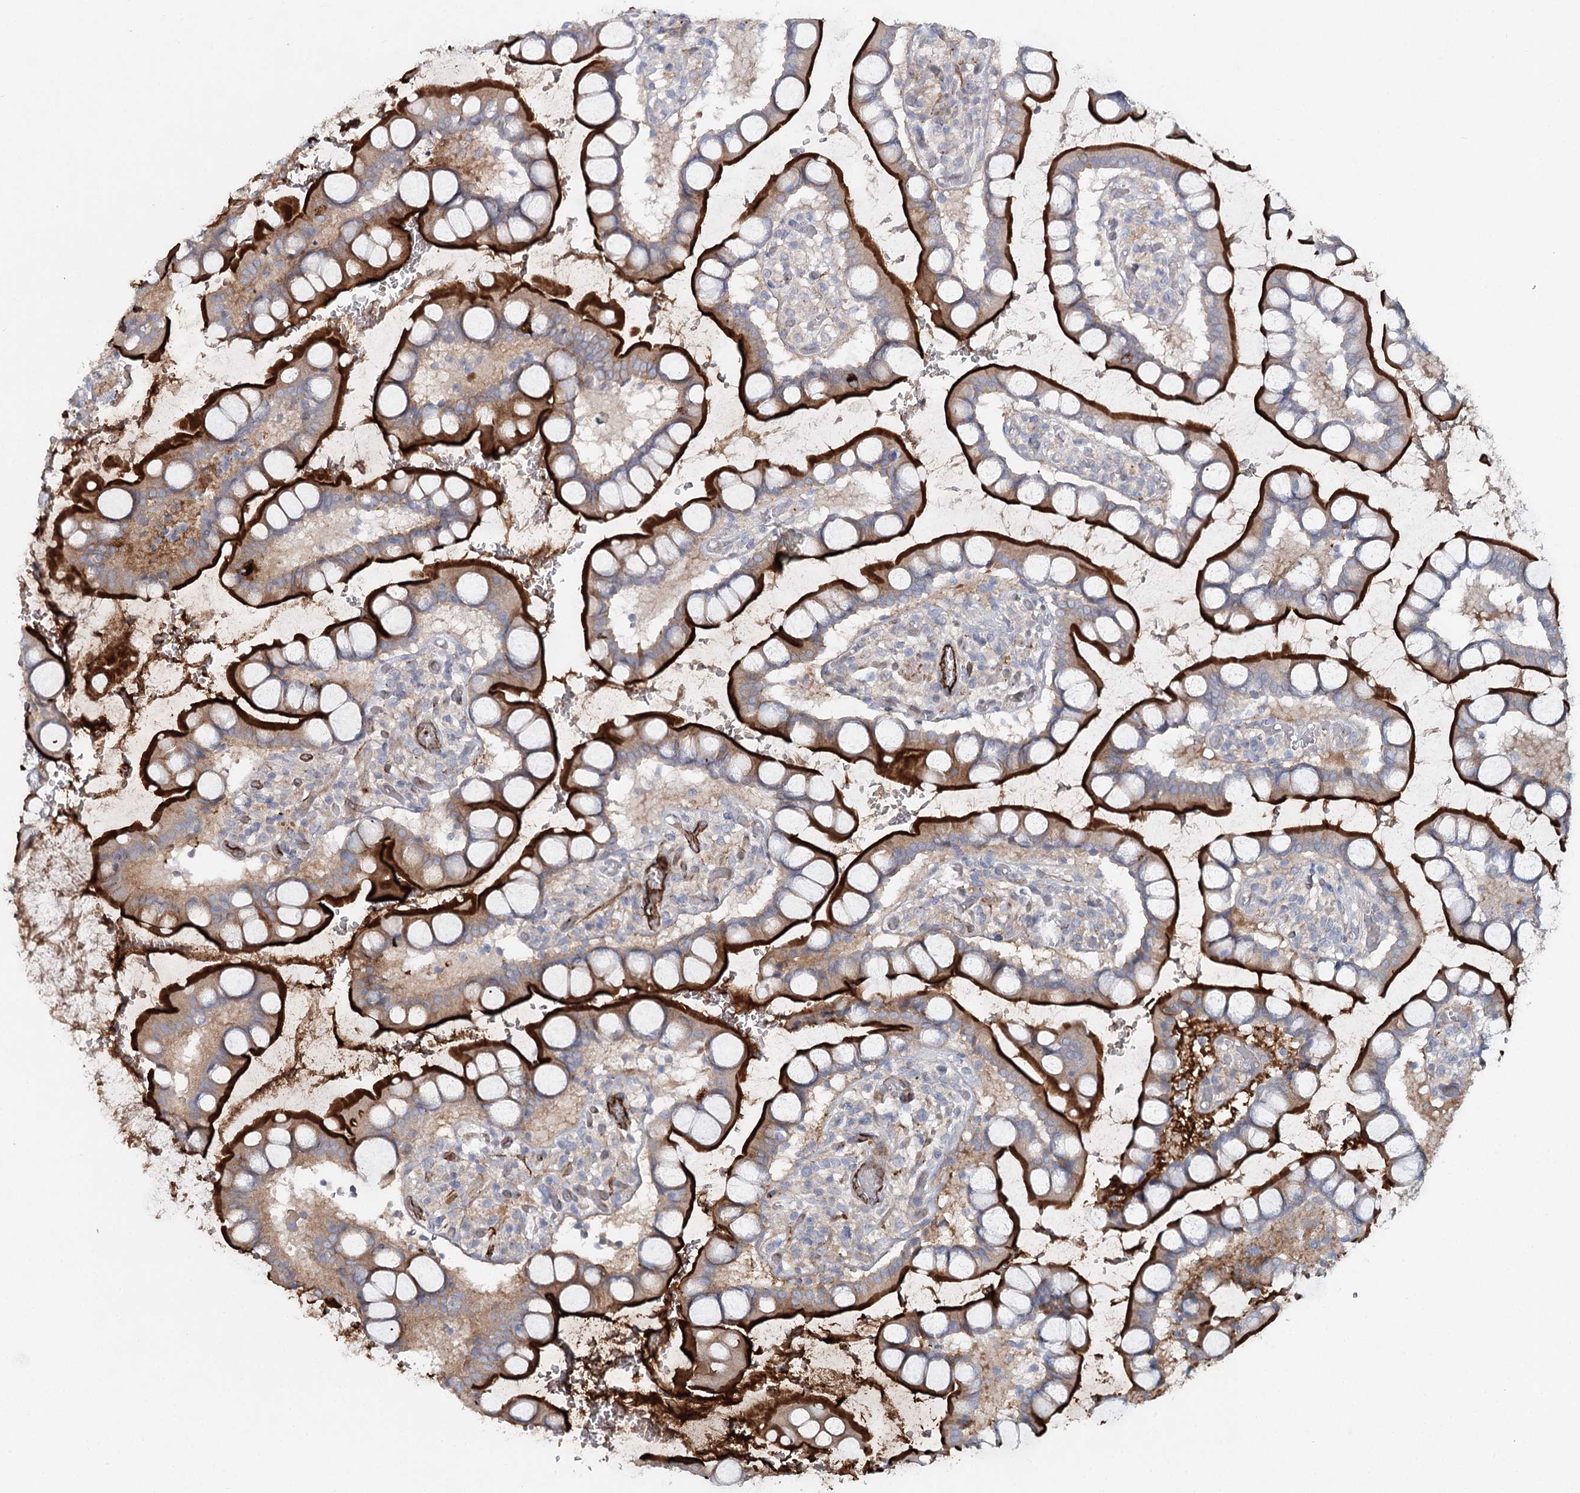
{"staining": {"intensity": "strong", "quantity": ">75%", "location": "cytoplasmic/membranous"}, "tissue": "small intestine", "cell_type": "Glandular cells", "image_type": "normal", "snomed": [{"axis": "morphology", "description": "Normal tissue, NOS"}, {"axis": "topography", "description": "Small intestine"}], "caption": "Normal small intestine displays strong cytoplasmic/membranous positivity in about >75% of glandular cells, visualized by immunohistochemistry. Immunohistochemistry stains the protein in brown and the nuclei are stained blue.", "gene": "ALKBH8", "patient": {"sex": "male", "age": 52}}